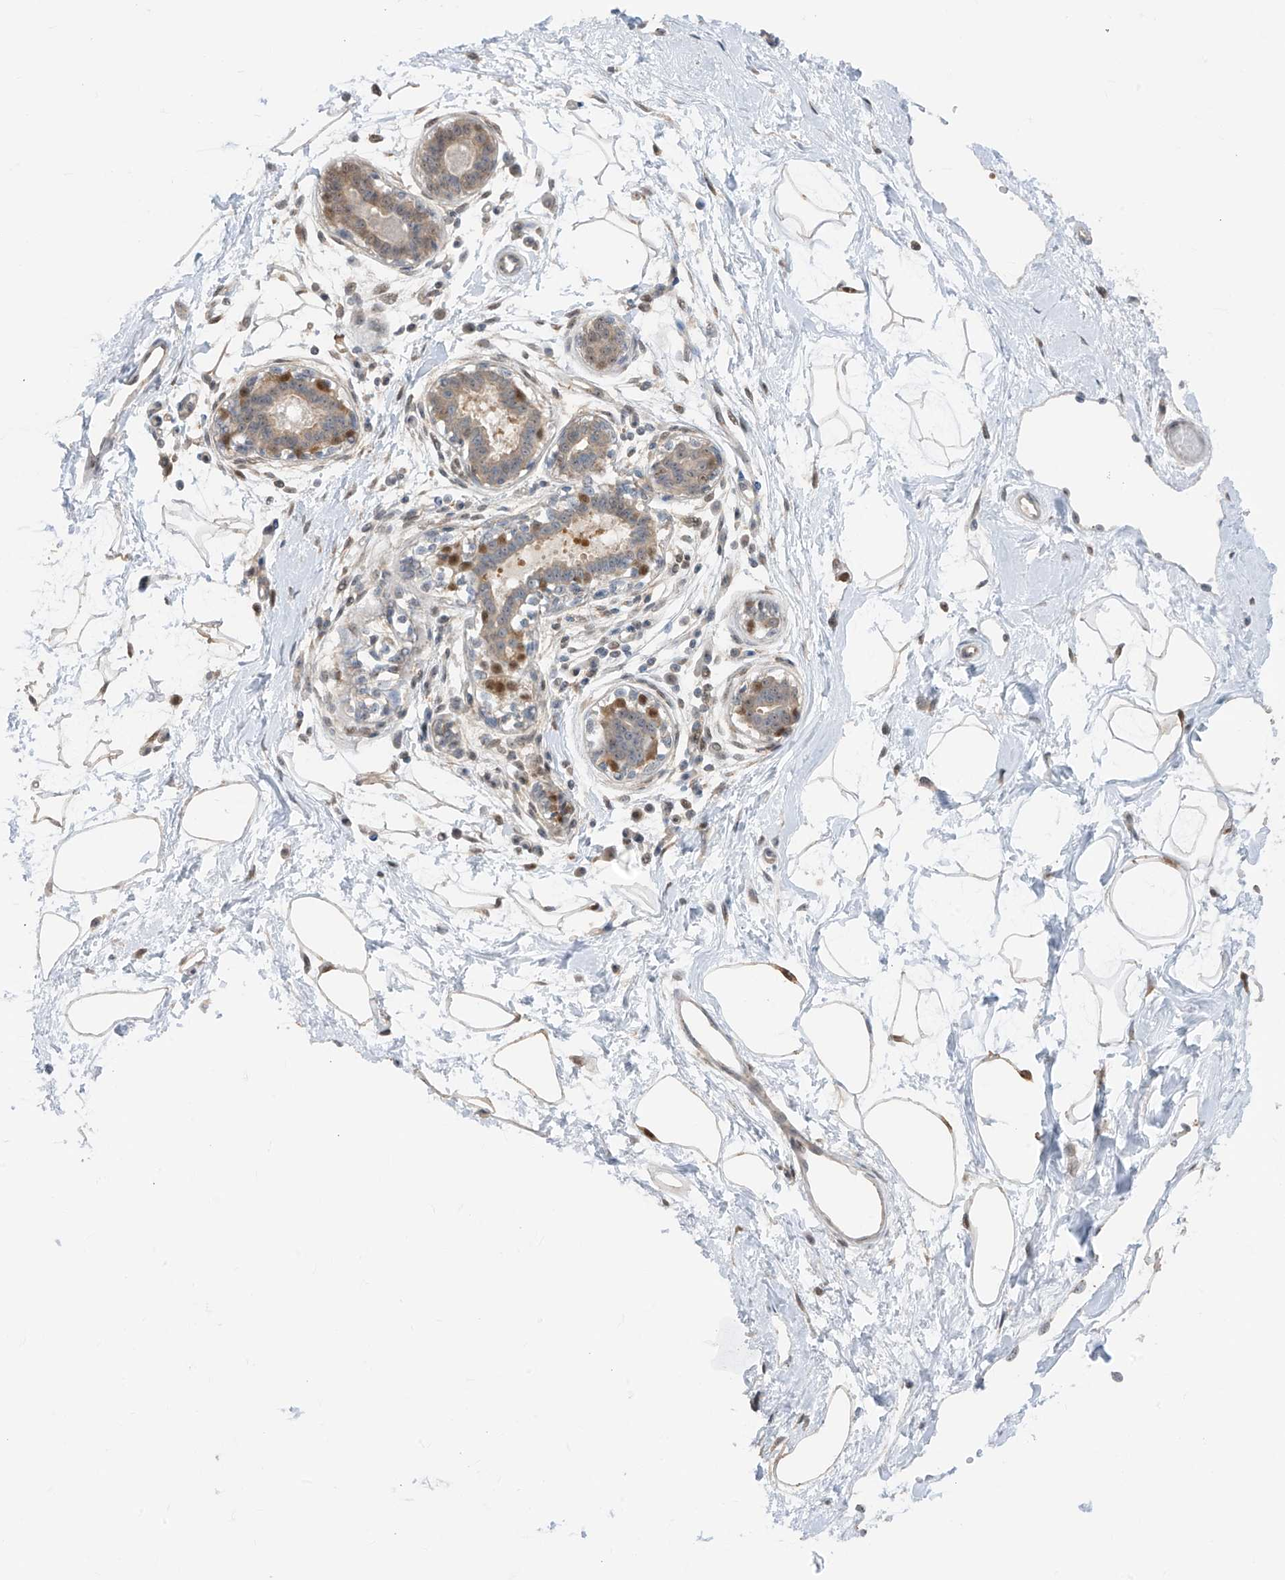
{"staining": {"intensity": "moderate", "quantity": ">75%", "location": "cytoplasmic/membranous"}, "tissue": "breast", "cell_type": "Adipocytes", "image_type": "normal", "snomed": [{"axis": "morphology", "description": "Normal tissue, NOS"}, {"axis": "topography", "description": "Breast"}], "caption": "Immunohistochemical staining of unremarkable breast demonstrates >75% levels of moderate cytoplasmic/membranous protein staining in about >75% of adipocytes.", "gene": "TTC38", "patient": {"sex": "female", "age": 45}}